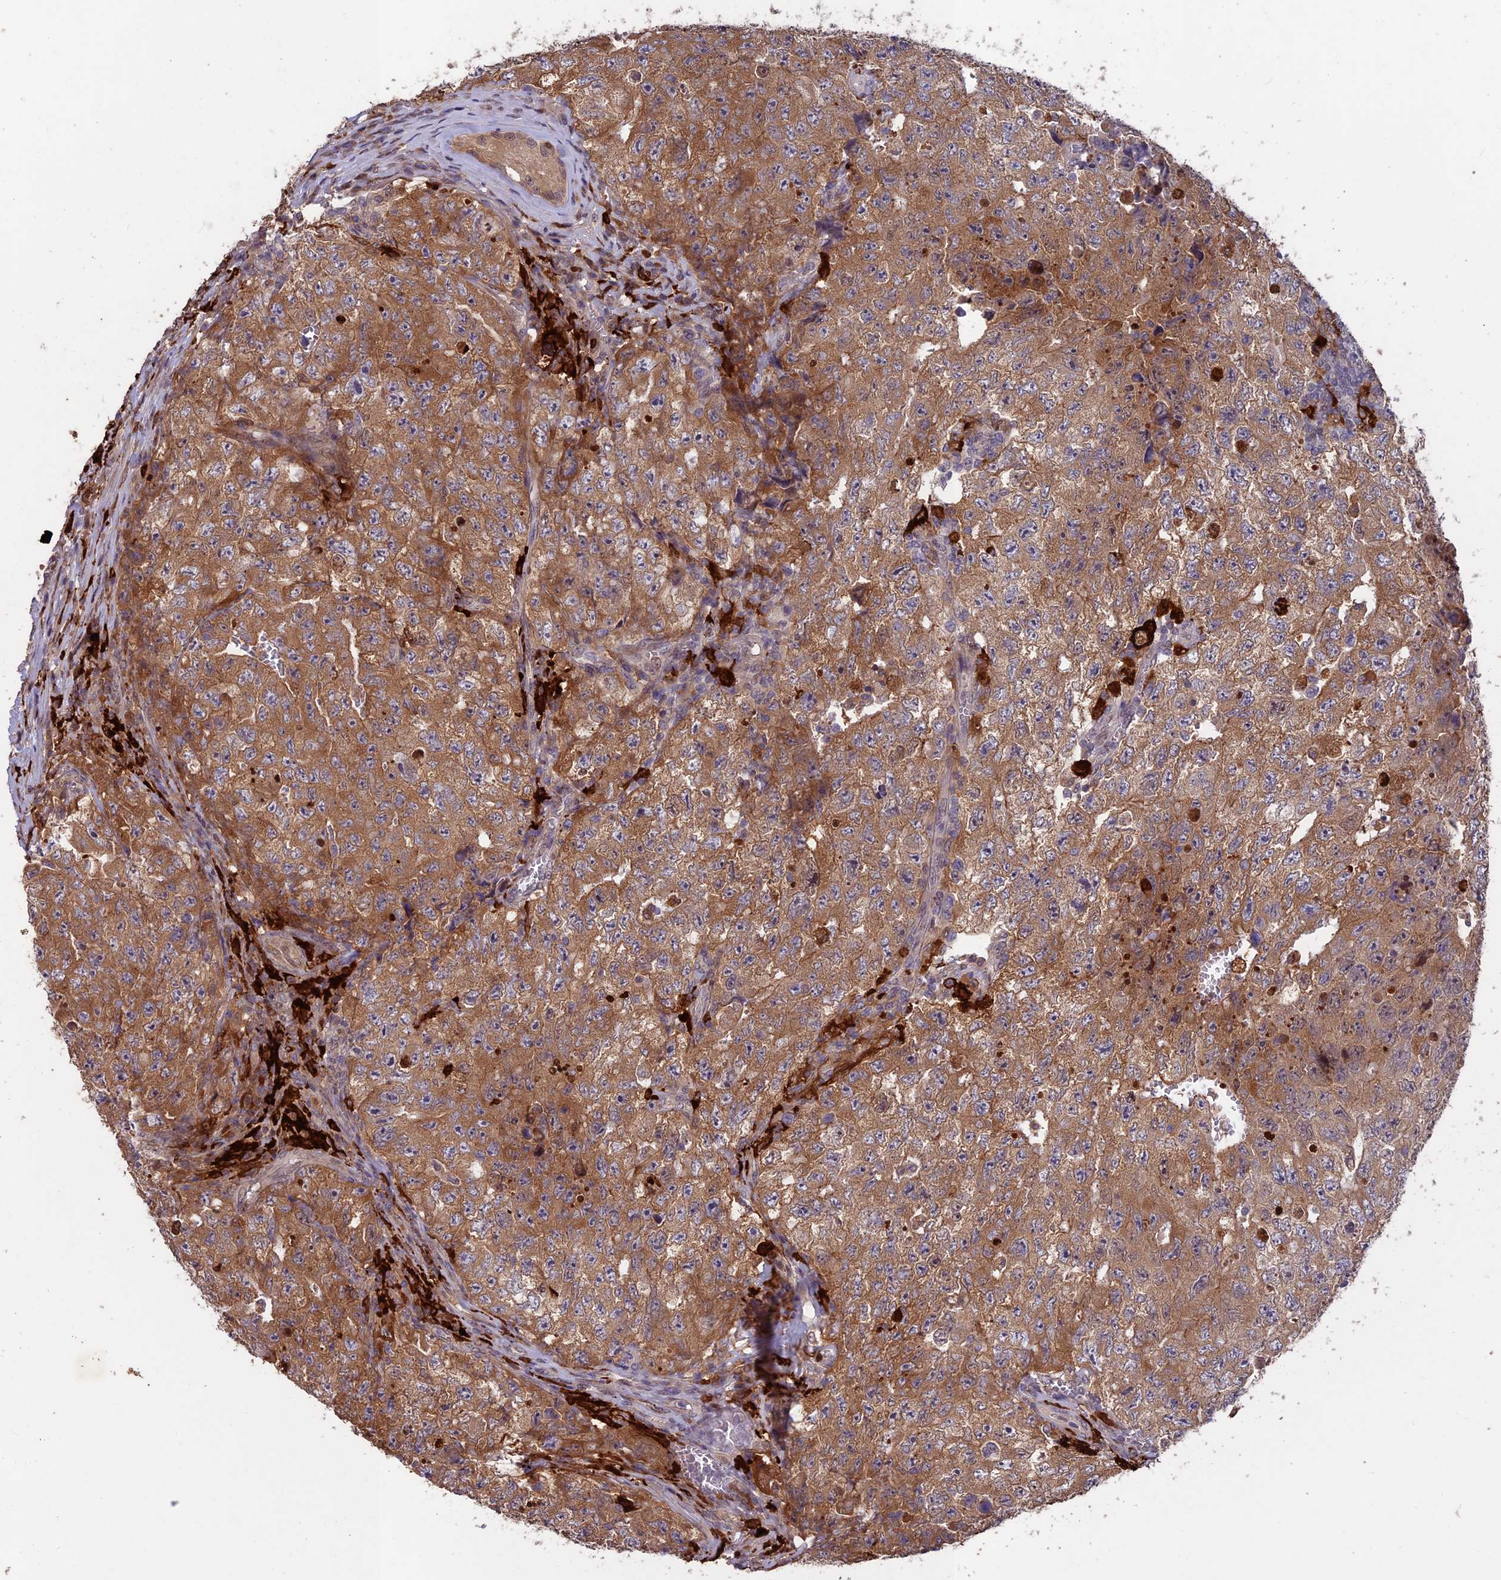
{"staining": {"intensity": "moderate", "quantity": ">75%", "location": "cytoplasmic/membranous"}, "tissue": "testis cancer", "cell_type": "Tumor cells", "image_type": "cancer", "snomed": [{"axis": "morphology", "description": "Carcinoma, Embryonal, NOS"}, {"axis": "topography", "description": "Testis"}], "caption": "Protein expression analysis of human testis embryonal carcinoma reveals moderate cytoplasmic/membranous staining in about >75% of tumor cells.", "gene": "MAST2", "patient": {"sex": "male", "age": 17}}